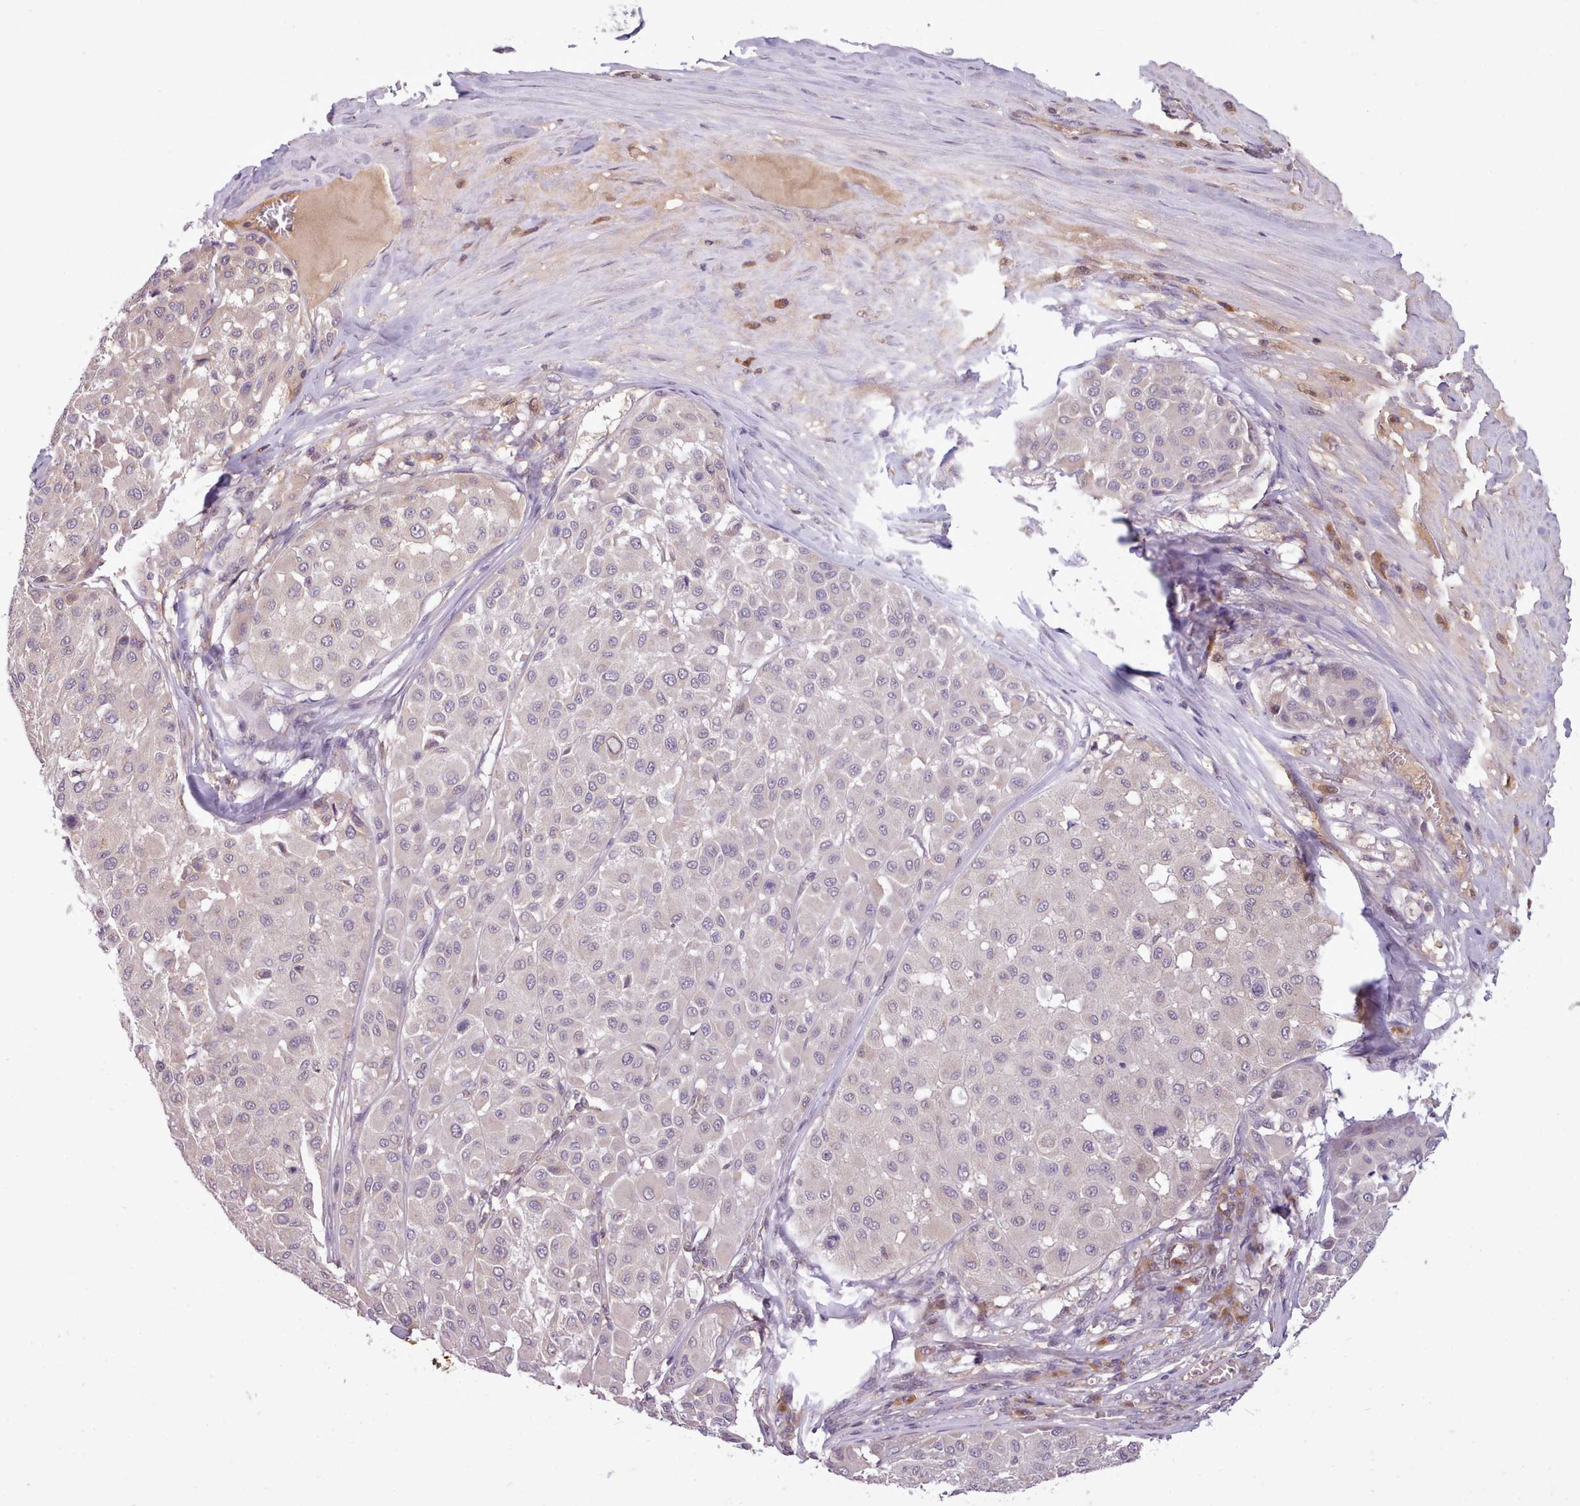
{"staining": {"intensity": "negative", "quantity": "none", "location": "none"}, "tissue": "melanoma", "cell_type": "Tumor cells", "image_type": "cancer", "snomed": [{"axis": "morphology", "description": "Malignant melanoma, Metastatic site"}, {"axis": "topography", "description": "Soft tissue"}], "caption": "Tumor cells are negative for protein expression in human malignant melanoma (metastatic site).", "gene": "NMRK1", "patient": {"sex": "male", "age": 41}}